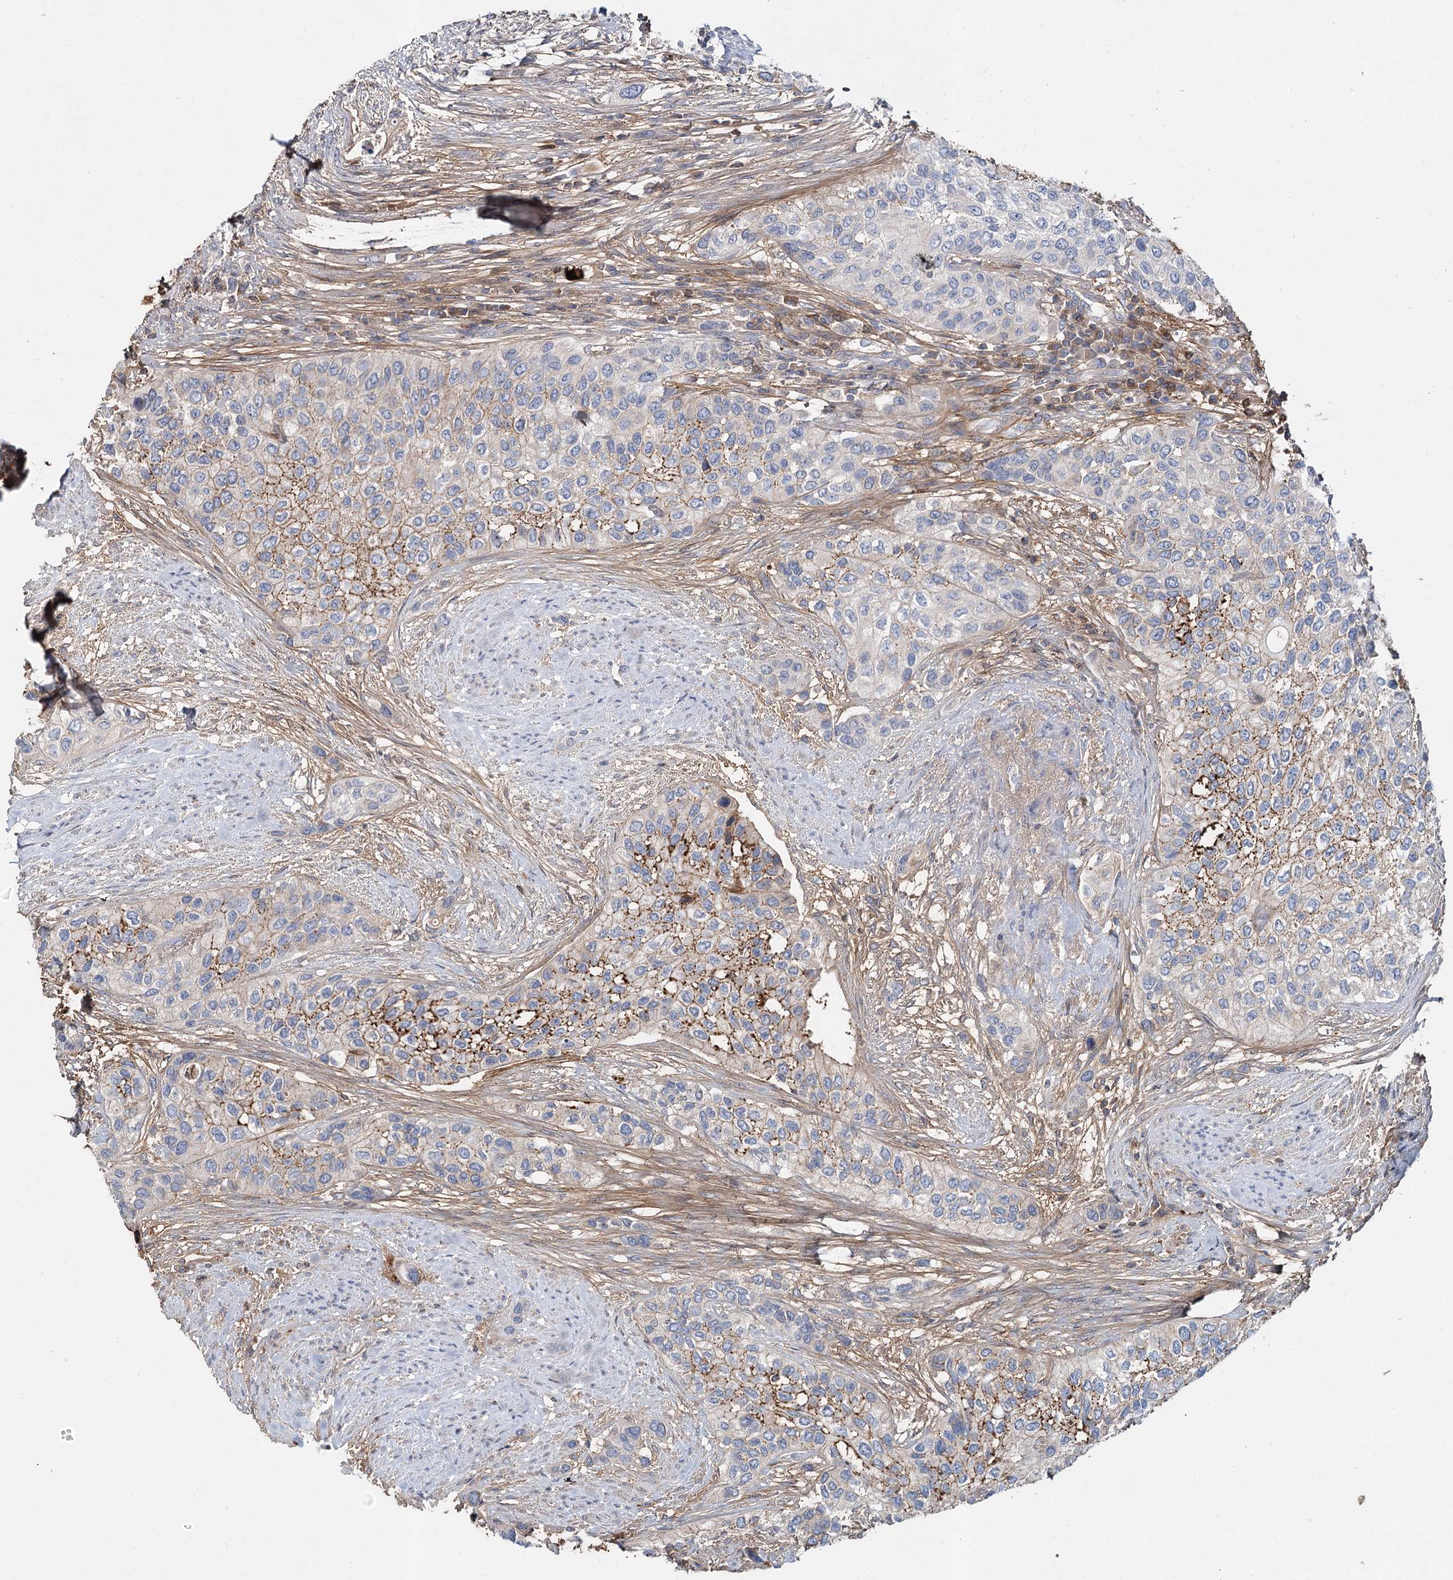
{"staining": {"intensity": "moderate", "quantity": "<25%", "location": "cytoplasmic/membranous"}, "tissue": "urothelial cancer", "cell_type": "Tumor cells", "image_type": "cancer", "snomed": [{"axis": "morphology", "description": "Normal tissue, NOS"}, {"axis": "morphology", "description": "Urothelial carcinoma, High grade"}, {"axis": "topography", "description": "Vascular tissue"}, {"axis": "topography", "description": "Urinary bladder"}], "caption": "Approximately <25% of tumor cells in human urothelial cancer display moderate cytoplasmic/membranous protein staining as visualized by brown immunohistochemical staining.", "gene": "ALKBH8", "patient": {"sex": "female", "age": 56}}